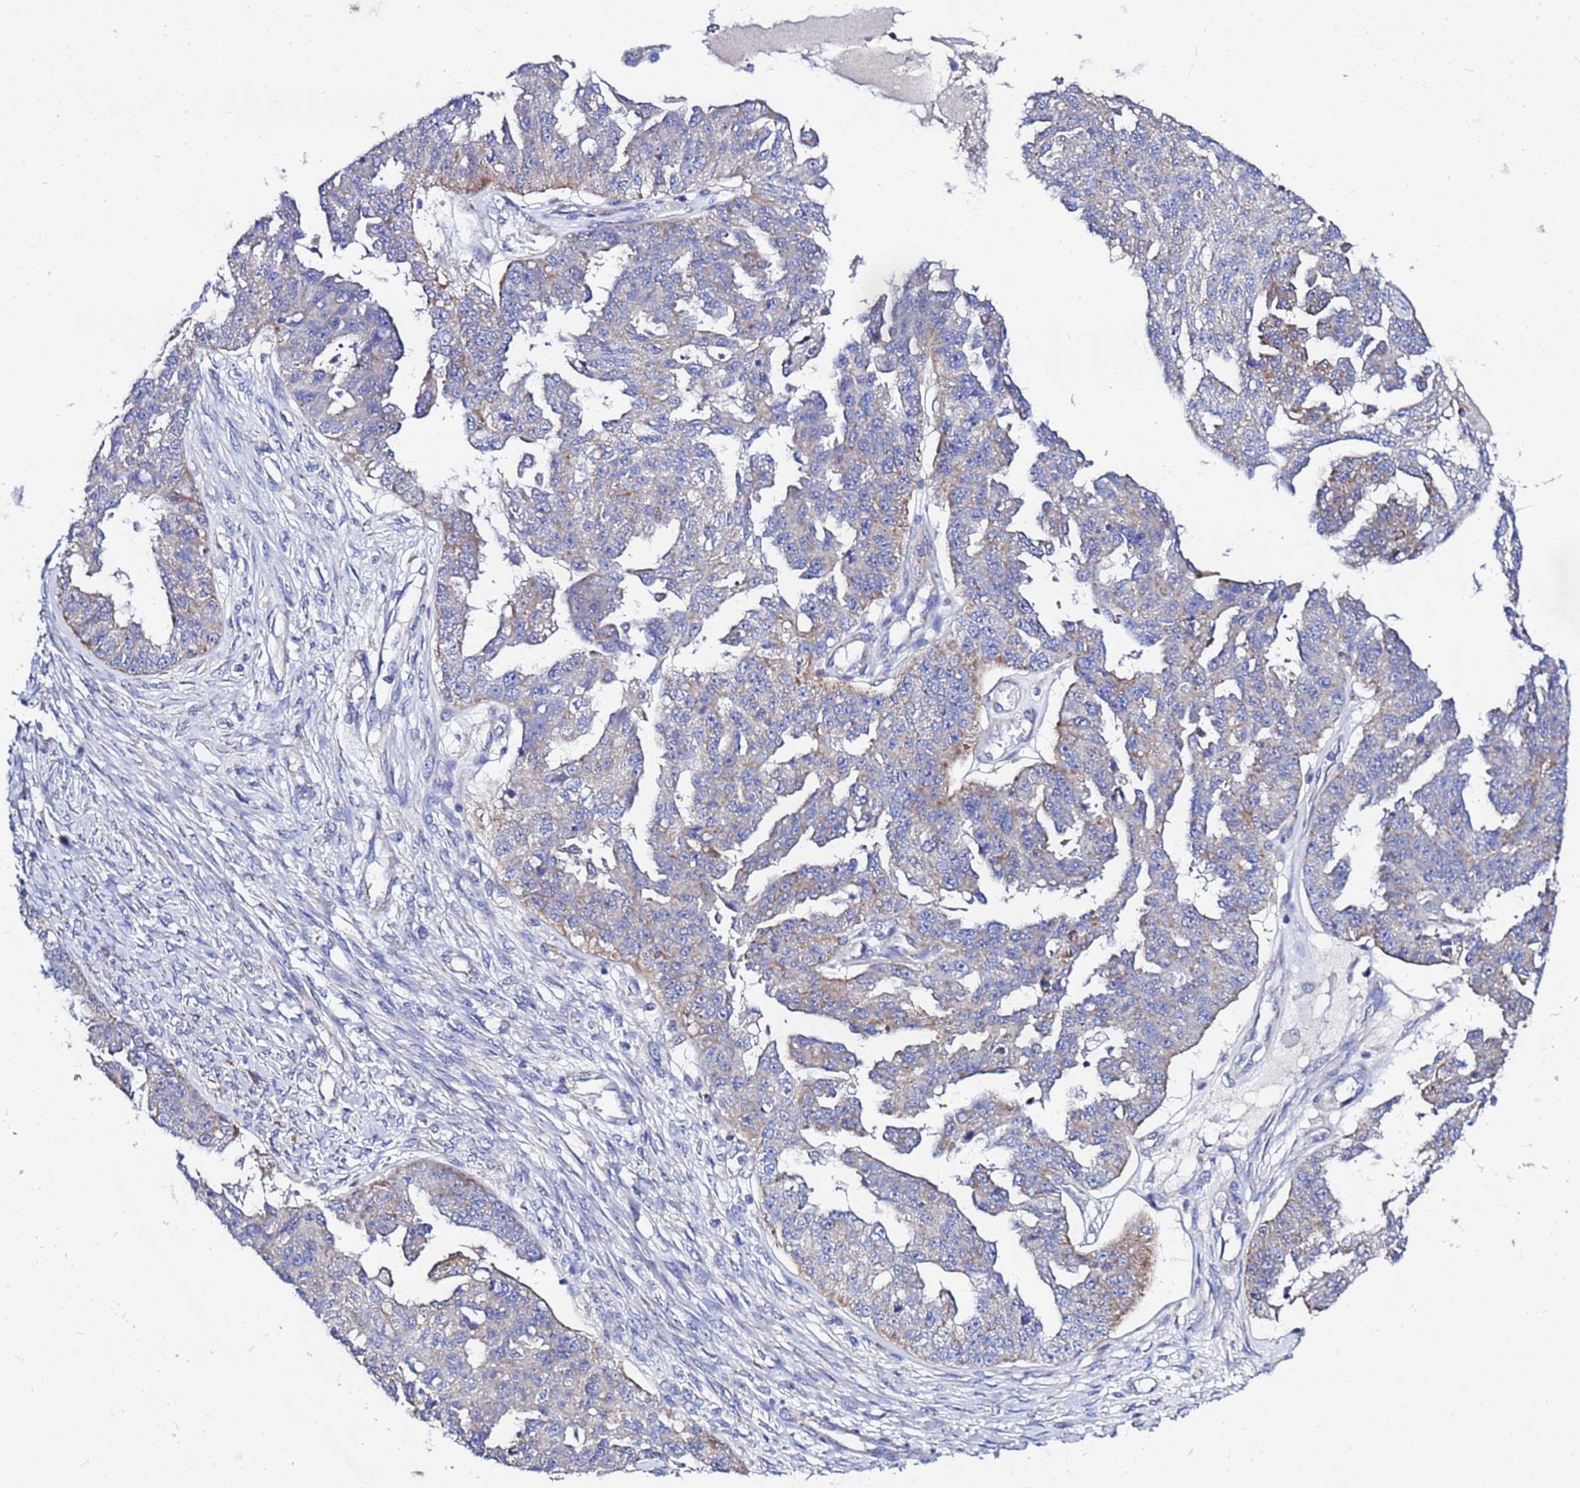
{"staining": {"intensity": "moderate", "quantity": "<25%", "location": "cytoplasmic/membranous"}, "tissue": "ovarian cancer", "cell_type": "Tumor cells", "image_type": "cancer", "snomed": [{"axis": "morphology", "description": "Cystadenocarcinoma, serous, NOS"}, {"axis": "topography", "description": "Ovary"}], "caption": "This is an image of immunohistochemistry staining of ovarian cancer (serous cystadenocarcinoma), which shows moderate staining in the cytoplasmic/membranous of tumor cells.", "gene": "FAHD2A", "patient": {"sex": "female", "age": 58}}